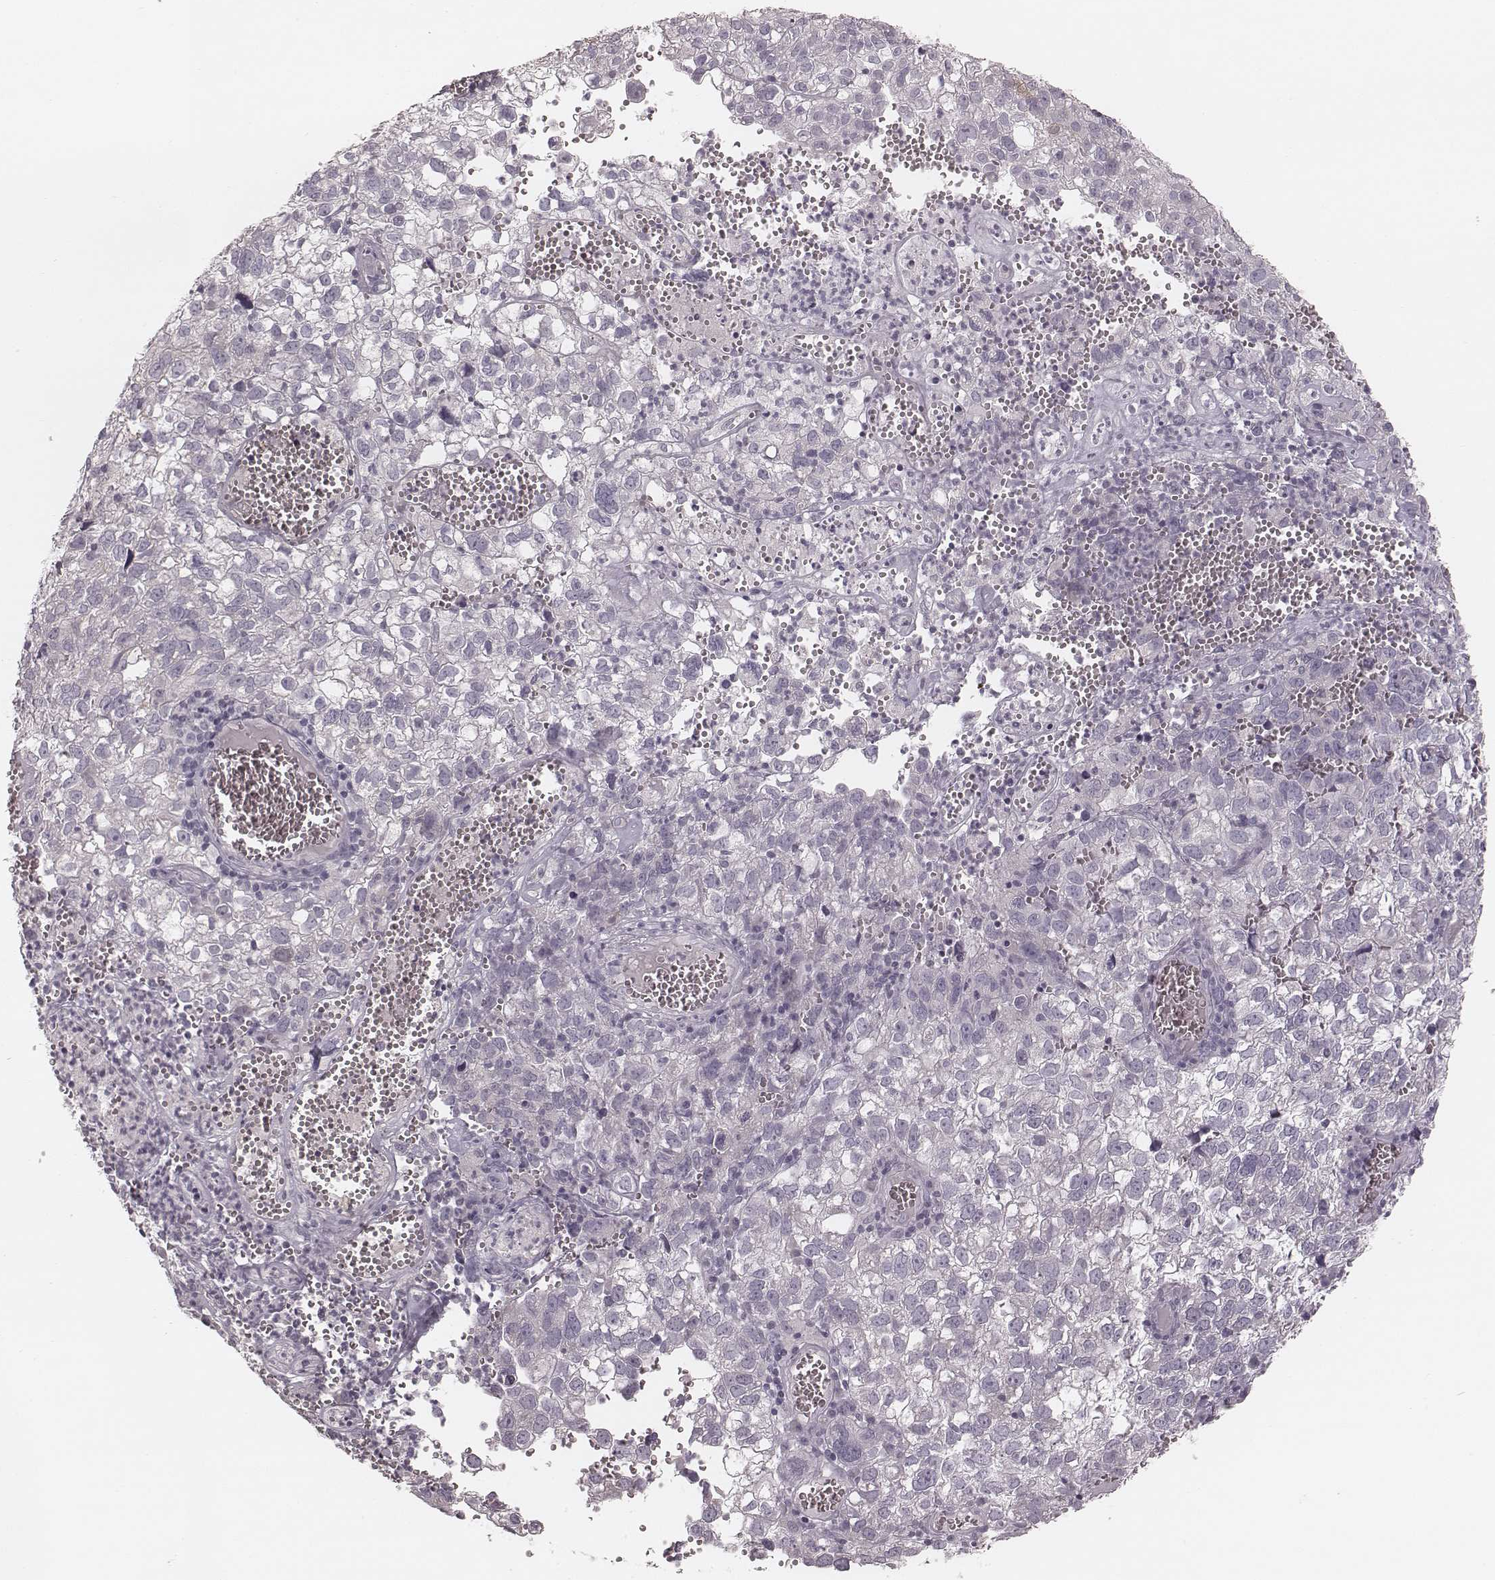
{"staining": {"intensity": "negative", "quantity": "none", "location": "none"}, "tissue": "cervical cancer", "cell_type": "Tumor cells", "image_type": "cancer", "snomed": [{"axis": "morphology", "description": "Squamous cell carcinoma, NOS"}, {"axis": "topography", "description": "Cervix"}], "caption": "The photomicrograph displays no significant positivity in tumor cells of cervical cancer.", "gene": "SPA17", "patient": {"sex": "female", "age": 55}}